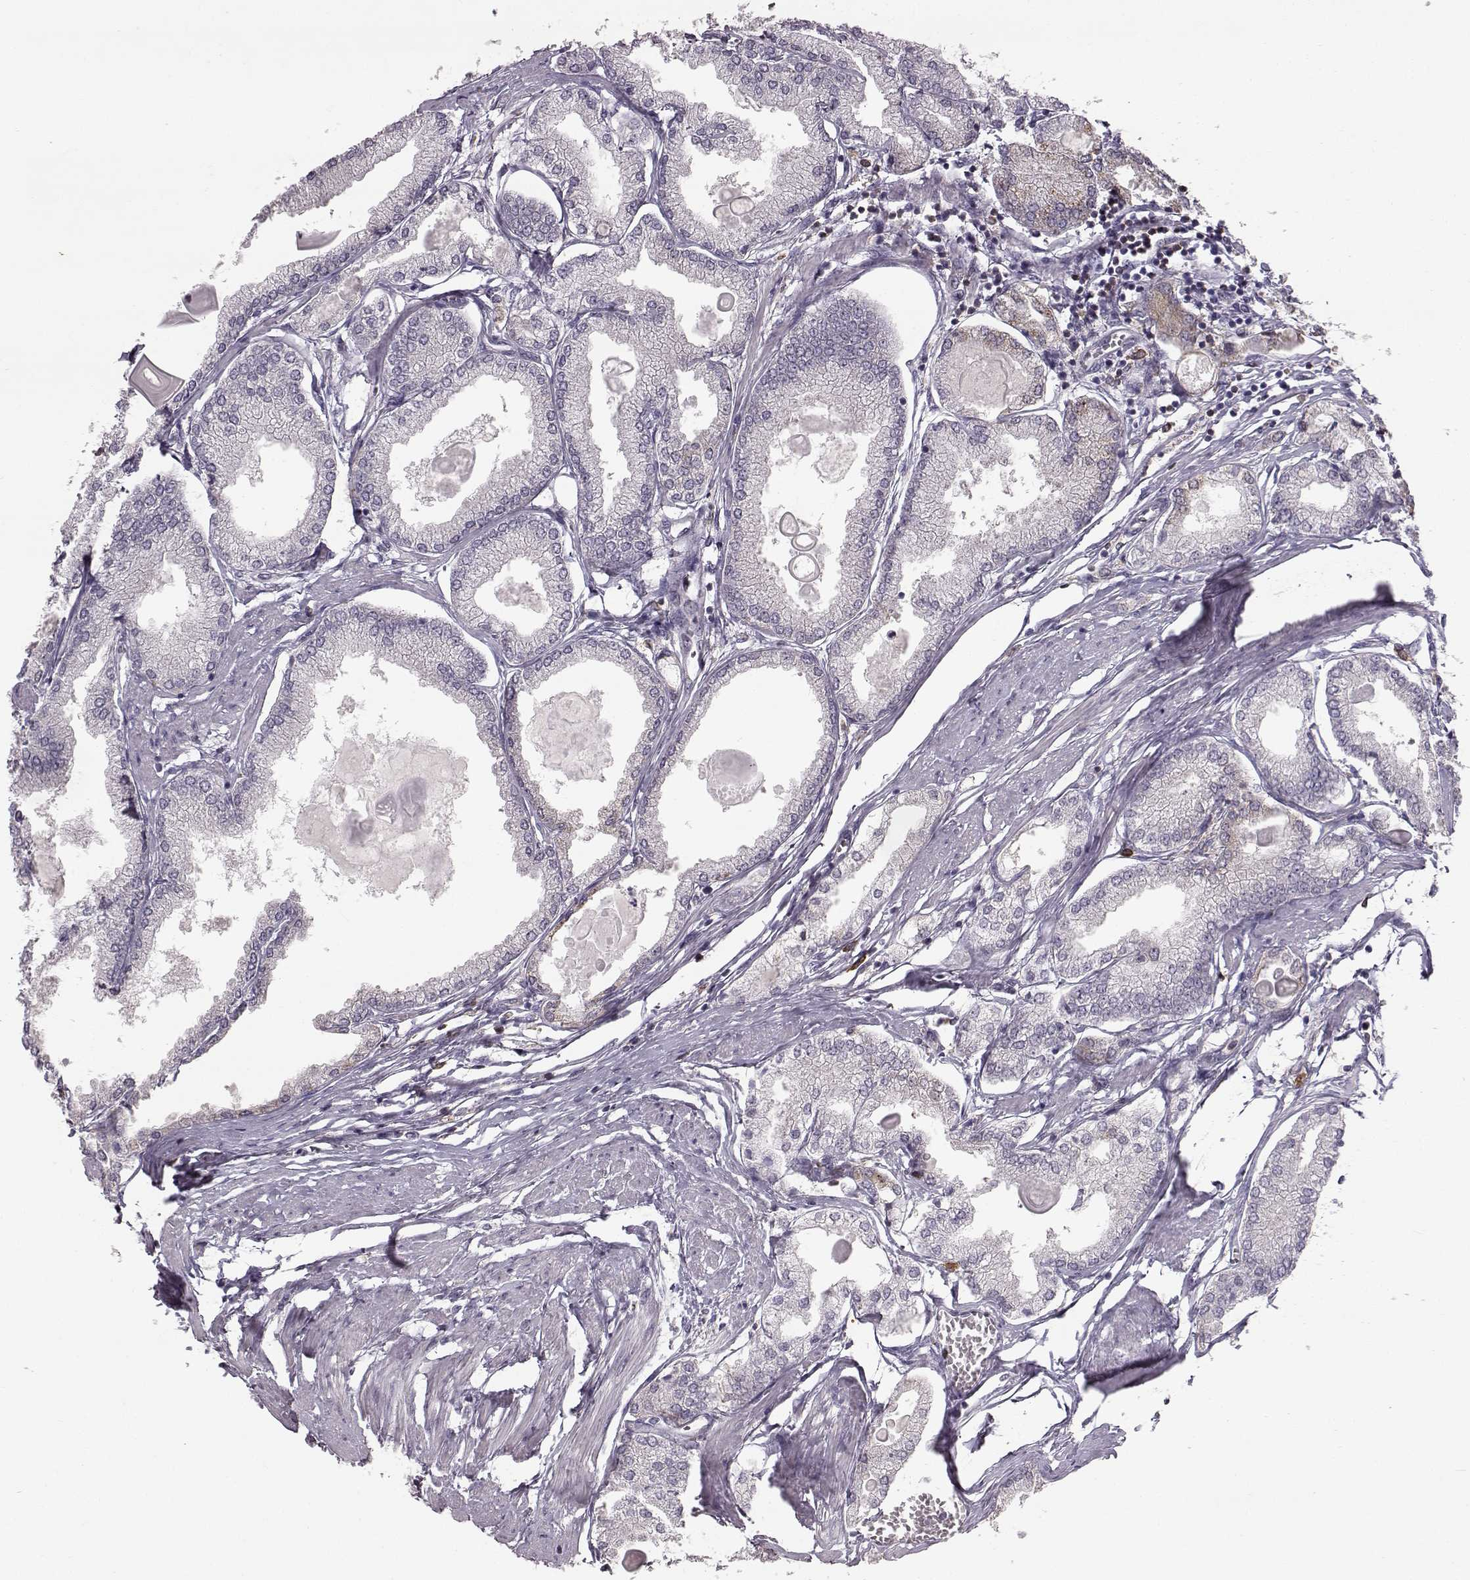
{"staining": {"intensity": "negative", "quantity": "none", "location": "none"}, "tissue": "prostate cancer", "cell_type": "Tumor cells", "image_type": "cancer", "snomed": [{"axis": "morphology", "description": "Adenocarcinoma, High grade"}, {"axis": "topography", "description": "Prostate"}], "caption": "This is an immunohistochemistry (IHC) histopathology image of prostate cancer. There is no staining in tumor cells.", "gene": "SPAG17", "patient": {"sex": "male", "age": 68}}